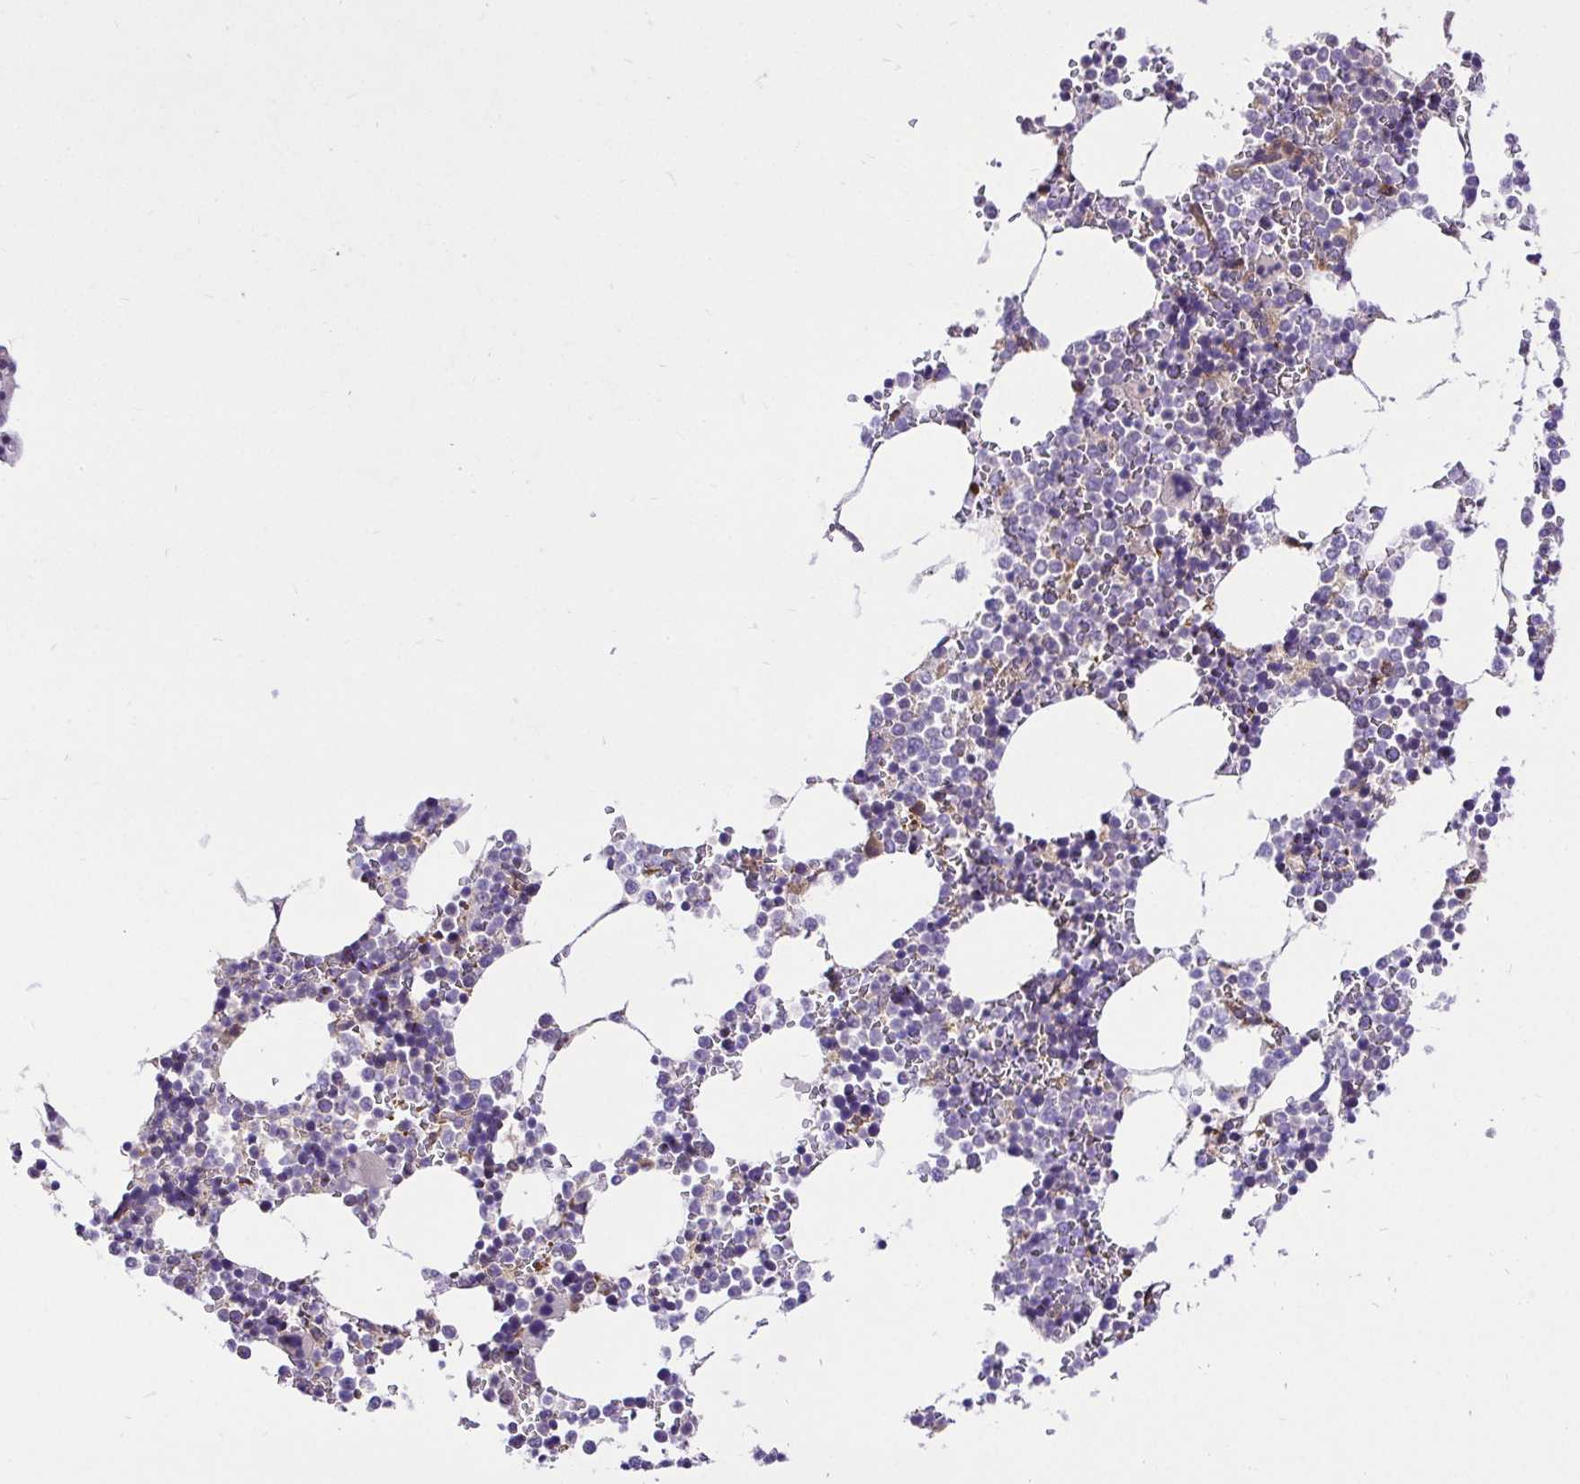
{"staining": {"intensity": "negative", "quantity": "none", "location": "none"}, "tissue": "bone marrow", "cell_type": "Hematopoietic cells", "image_type": "normal", "snomed": [{"axis": "morphology", "description": "Normal tissue, NOS"}, {"axis": "topography", "description": "Bone marrow"}], "caption": "This histopathology image is of unremarkable bone marrow stained with immunohistochemistry to label a protein in brown with the nuclei are counter-stained blue. There is no positivity in hematopoietic cells.", "gene": "CCDC122", "patient": {"sex": "female", "age": 42}}